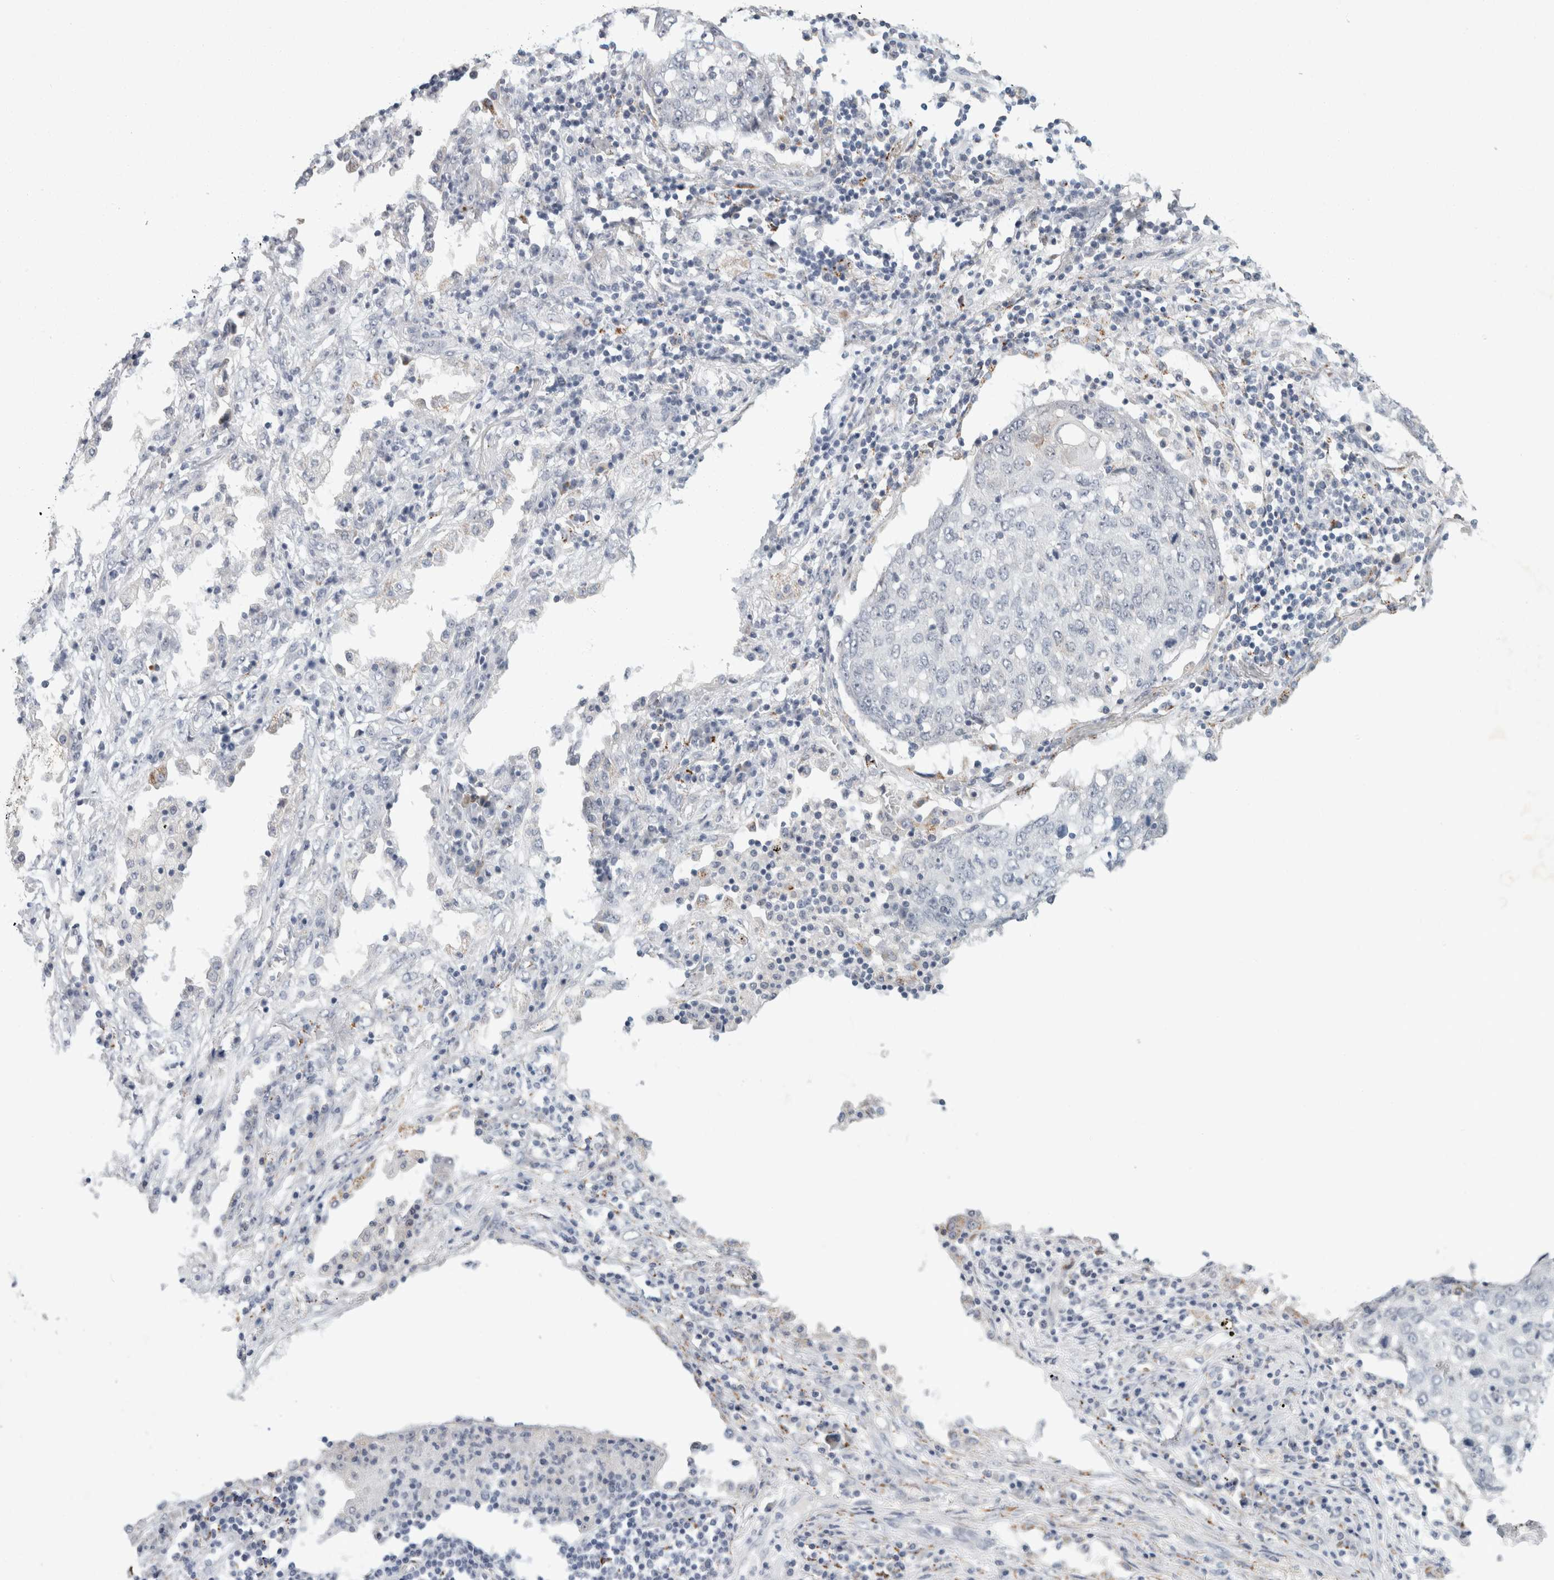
{"staining": {"intensity": "negative", "quantity": "none", "location": "none"}, "tissue": "lung cancer", "cell_type": "Tumor cells", "image_type": "cancer", "snomed": [{"axis": "morphology", "description": "Squamous cell carcinoma, NOS"}, {"axis": "topography", "description": "Lung"}], "caption": "The micrograph displays no staining of tumor cells in lung cancer.", "gene": "NIPA1", "patient": {"sex": "female", "age": 63}}